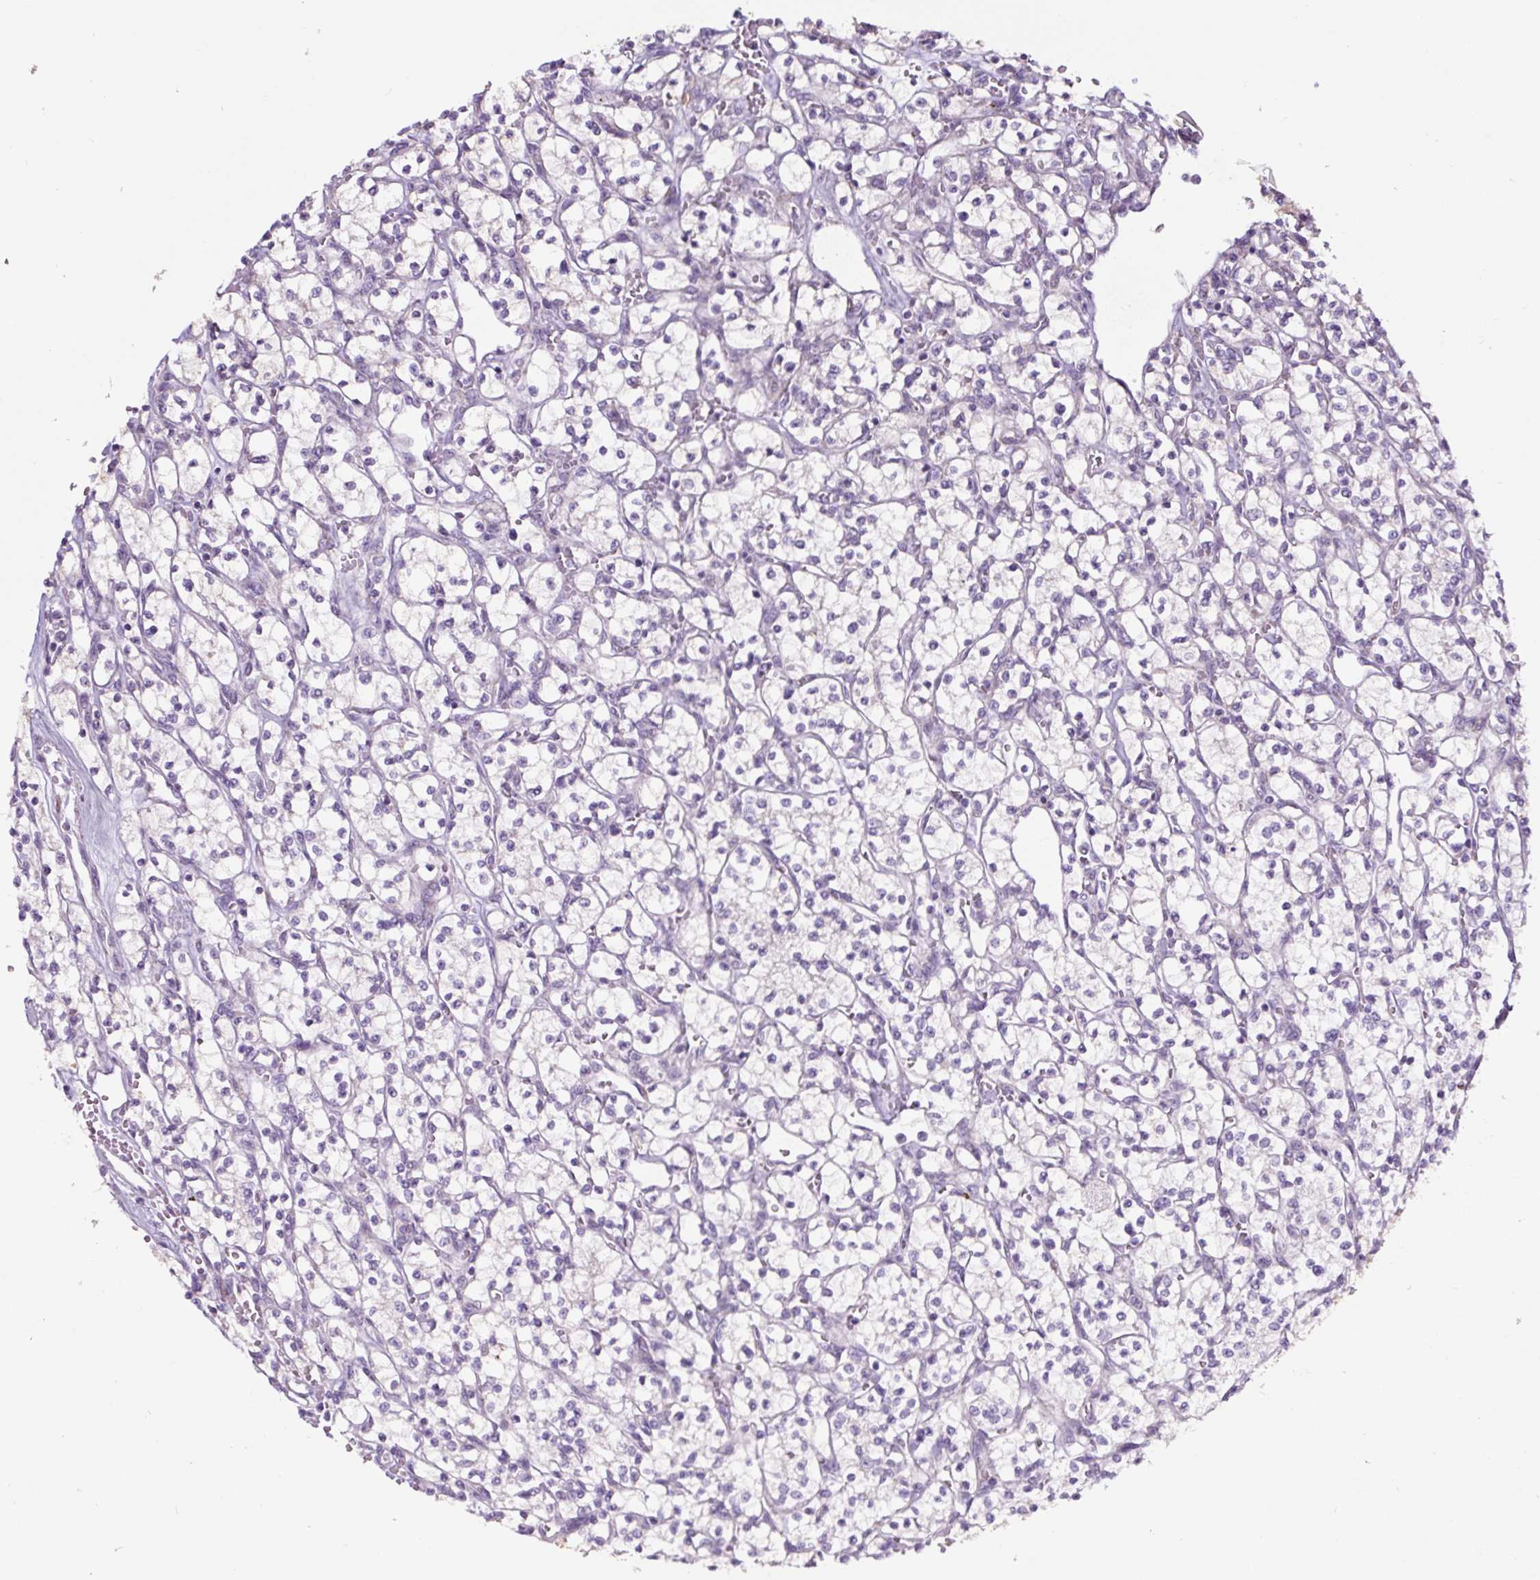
{"staining": {"intensity": "negative", "quantity": "none", "location": "none"}, "tissue": "renal cancer", "cell_type": "Tumor cells", "image_type": "cancer", "snomed": [{"axis": "morphology", "description": "Adenocarcinoma, NOS"}, {"axis": "topography", "description": "Kidney"}], "caption": "Immunohistochemistry histopathology image of human adenocarcinoma (renal) stained for a protein (brown), which demonstrates no positivity in tumor cells.", "gene": "HPS4", "patient": {"sex": "female", "age": 64}}